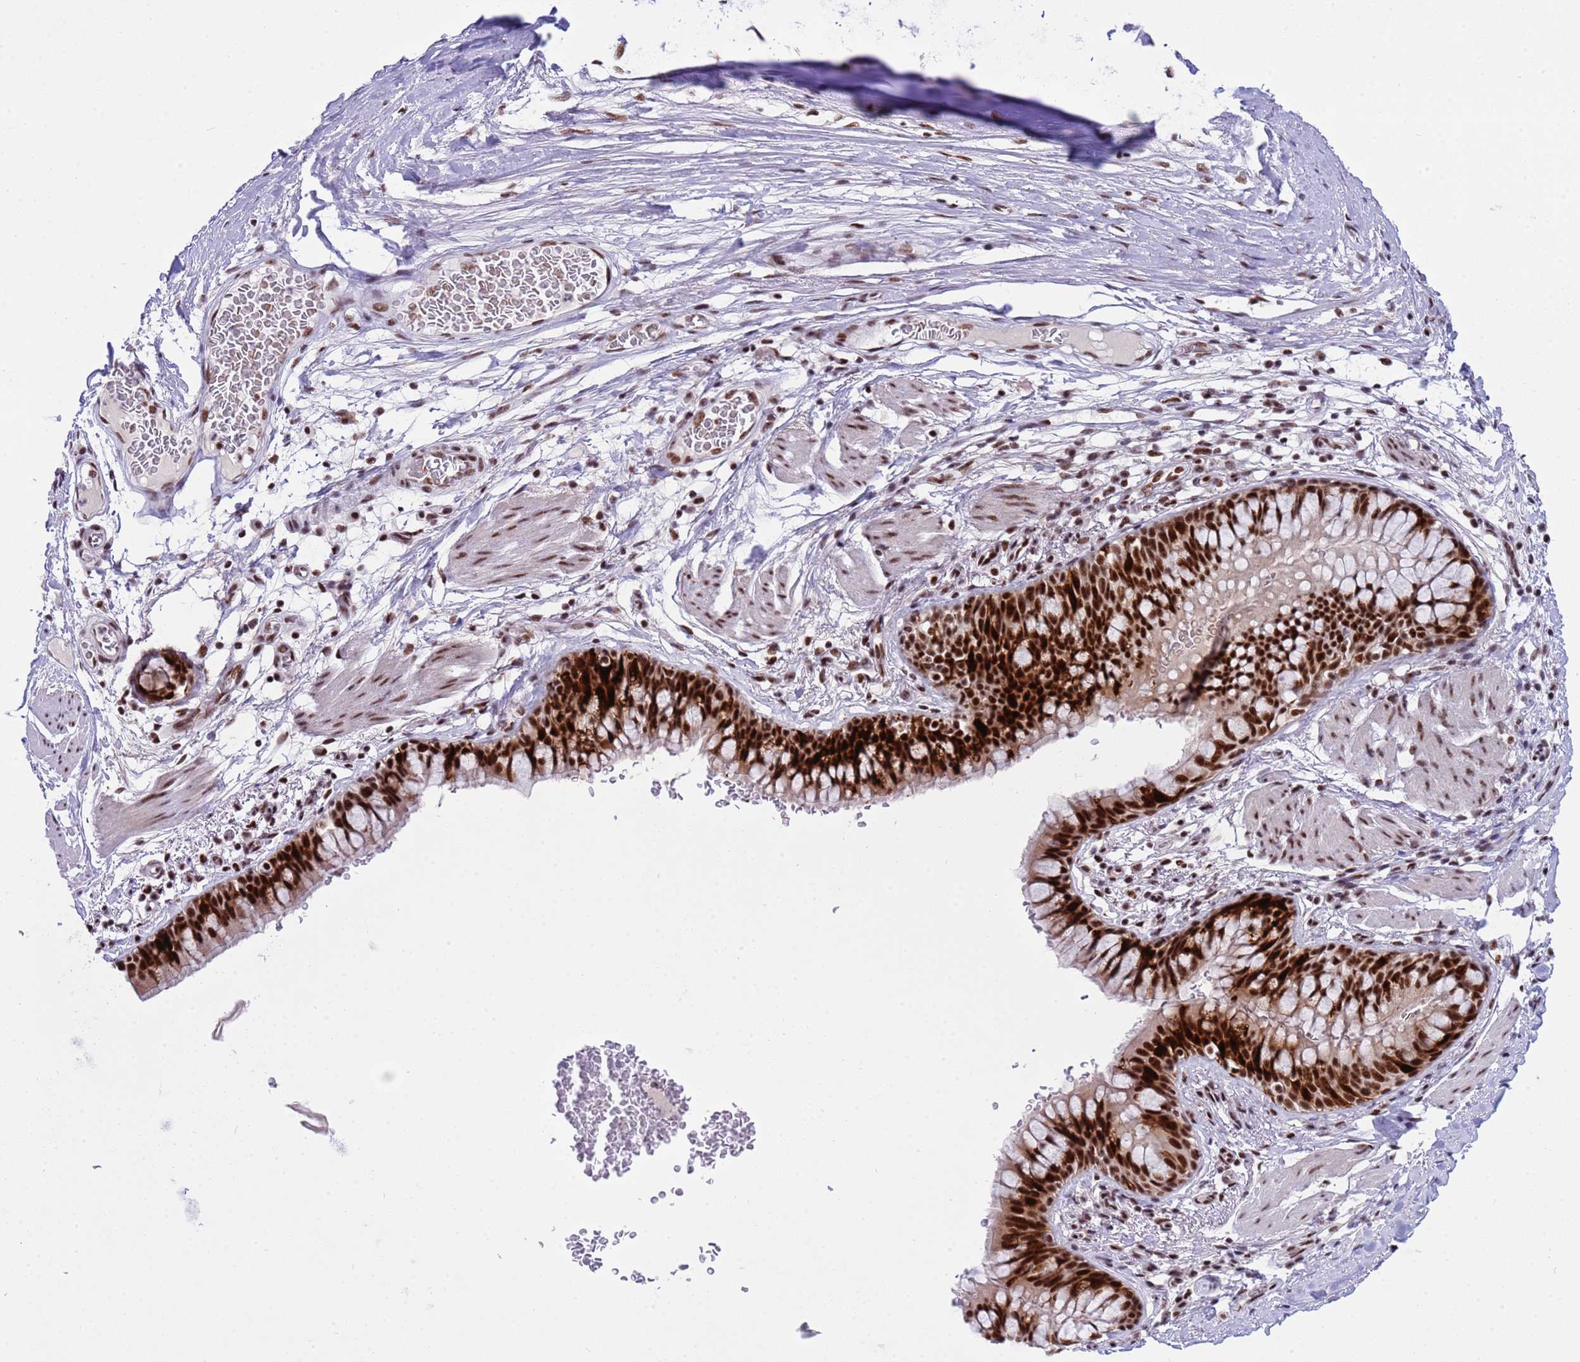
{"staining": {"intensity": "strong", "quantity": ">75%", "location": "nuclear"}, "tissue": "bronchus", "cell_type": "Respiratory epithelial cells", "image_type": "normal", "snomed": [{"axis": "morphology", "description": "Normal tissue, NOS"}, {"axis": "topography", "description": "Cartilage tissue"}, {"axis": "topography", "description": "Bronchus"}], "caption": "Immunohistochemistry (IHC) of normal bronchus demonstrates high levels of strong nuclear positivity in approximately >75% of respiratory epithelial cells.", "gene": "THOC2", "patient": {"sex": "female", "age": 36}}